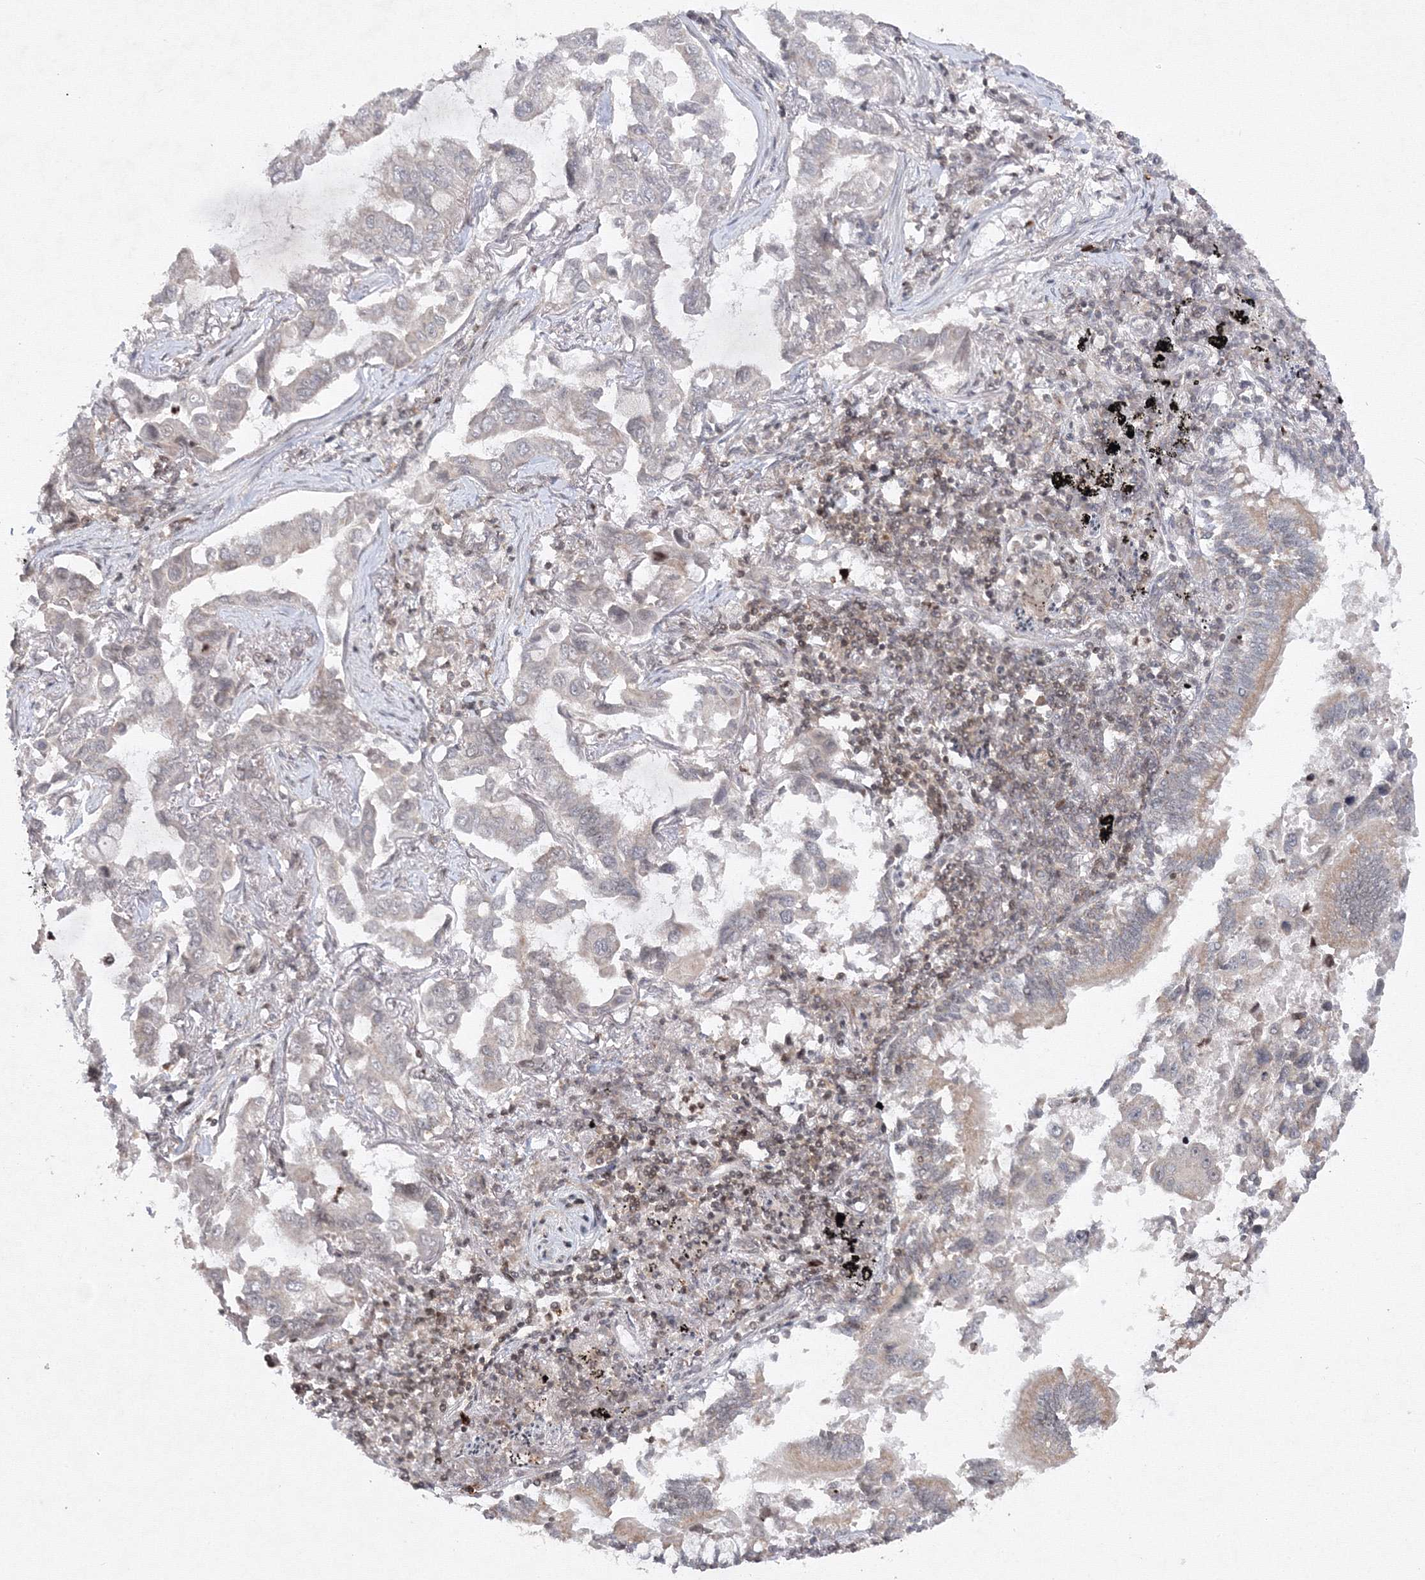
{"staining": {"intensity": "negative", "quantity": "none", "location": "none"}, "tissue": "lung cancer", "cell_type": "Tumor cells", "image_type": "cancer", "snomed": [{"axis": "morphology", "description": "Adenocarcinoma, NOS"}, {"axis": "topography", "description": "Lung"}], "caption": "Immunohistochemistry (IHC) image of neoplastic tissue: lung adenocarcinoma stained with DAB (3,3'-diaminobenzidine) reveals no significant protein expression in tumor cells. (DAB (3,3'-diaminobenzidine) immunohistochemistry, high magnification).", "gene": "MKRN2", "patient": {"sex": "male", "age": 64}}